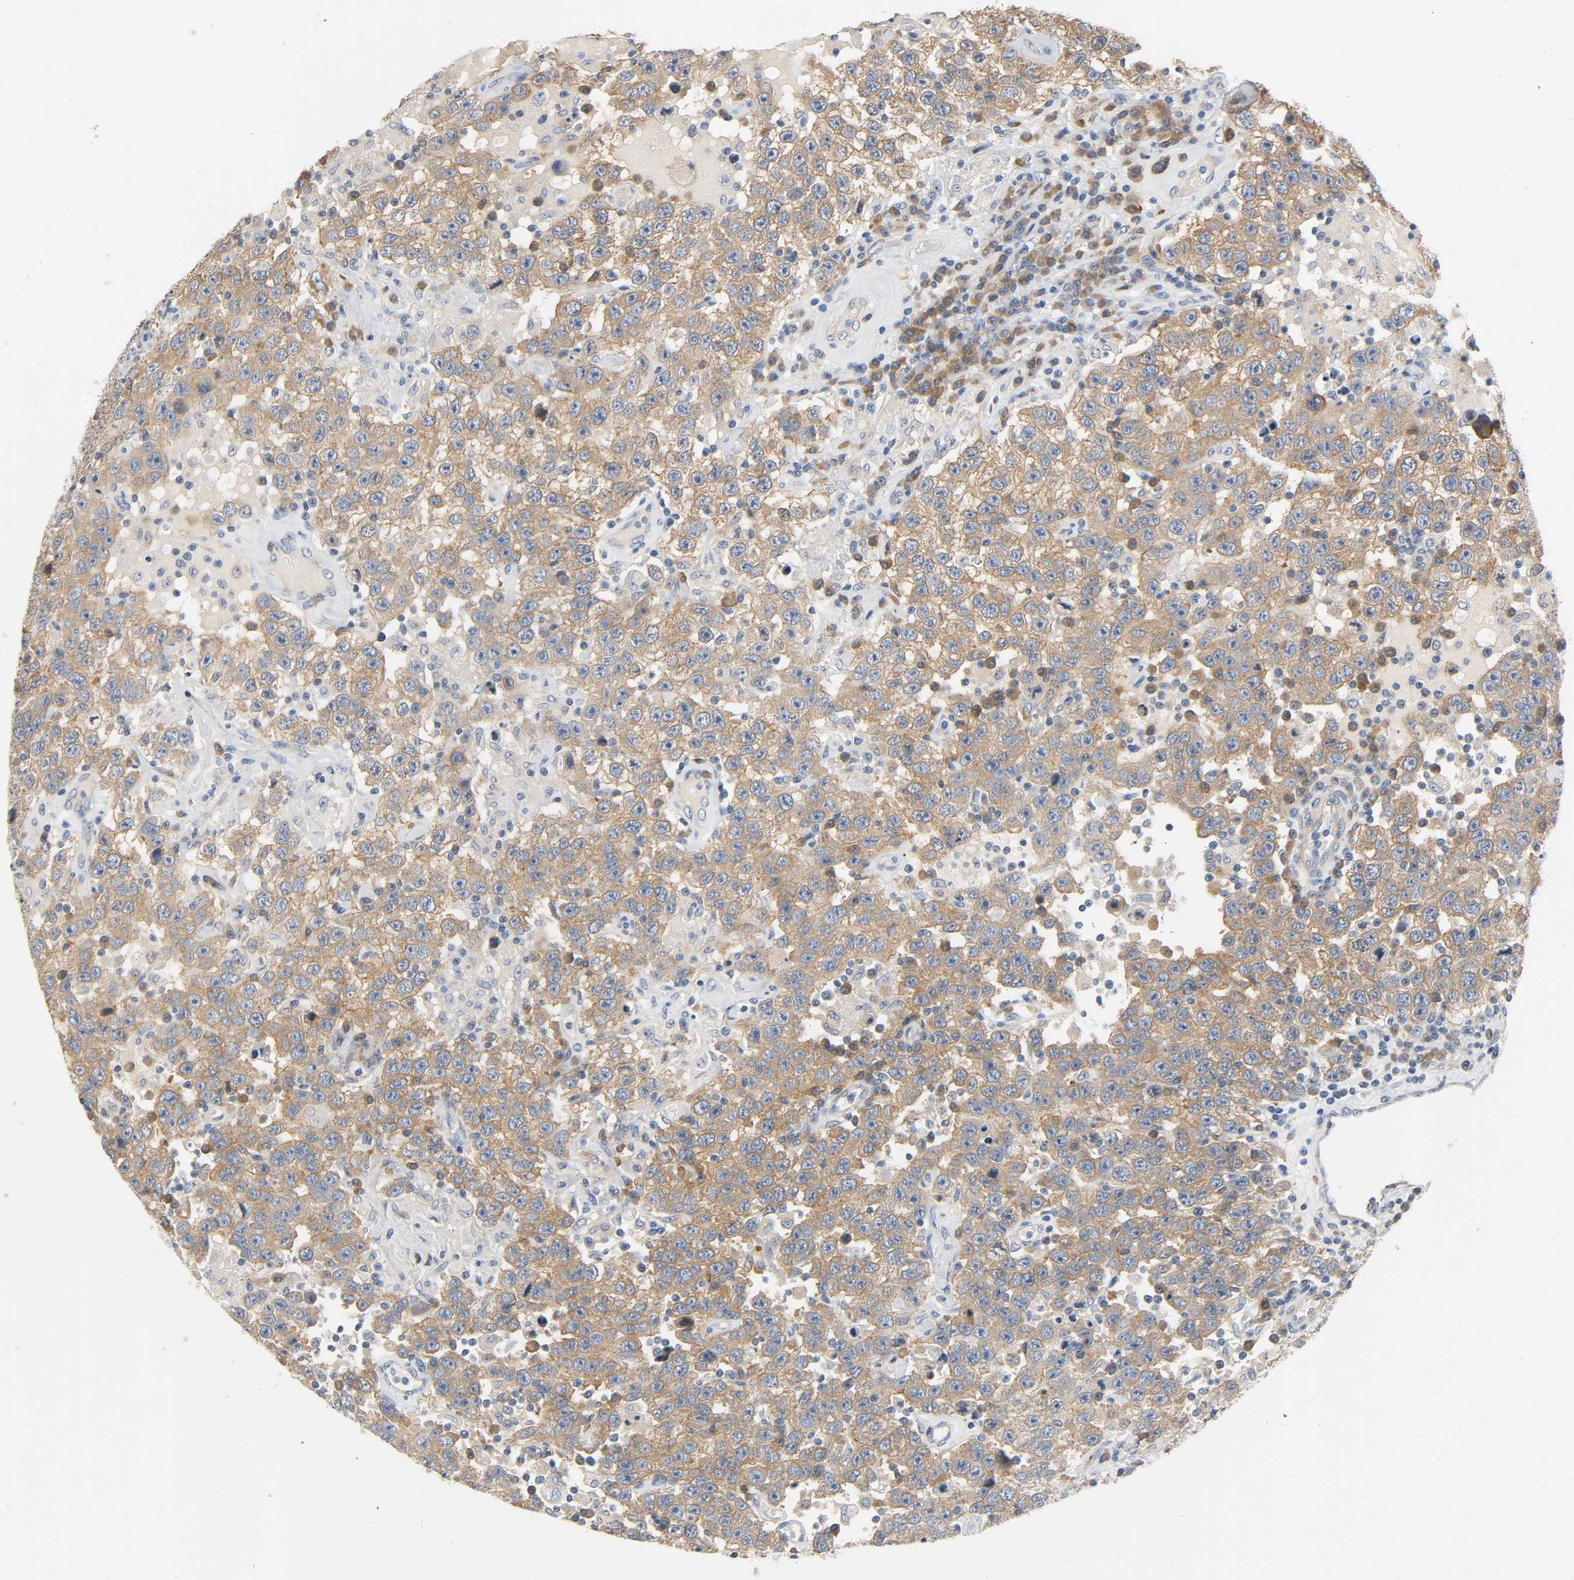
{"staining": {"intensity": "moderate", "quantity": ">75%", "location": "cytoplasmic/membranous"}, "tissue": "testis cancer", "cell_type": "Tumor cells", "image_type": "cancer", "snomed": [{"axis": "morphology", "description": "Seminoma, NOS"}, {"axis": "topography", "description": "Testis"}], "caption": "Immunohistochemical staining of testis cancer (seminoma) exhibits medium levels of moderate cytoplasmic/membranous positivity in approximately >75% of tumor cells.", "gene": "ARPC1A", "patient": {"sex": "male", "age": 41}}